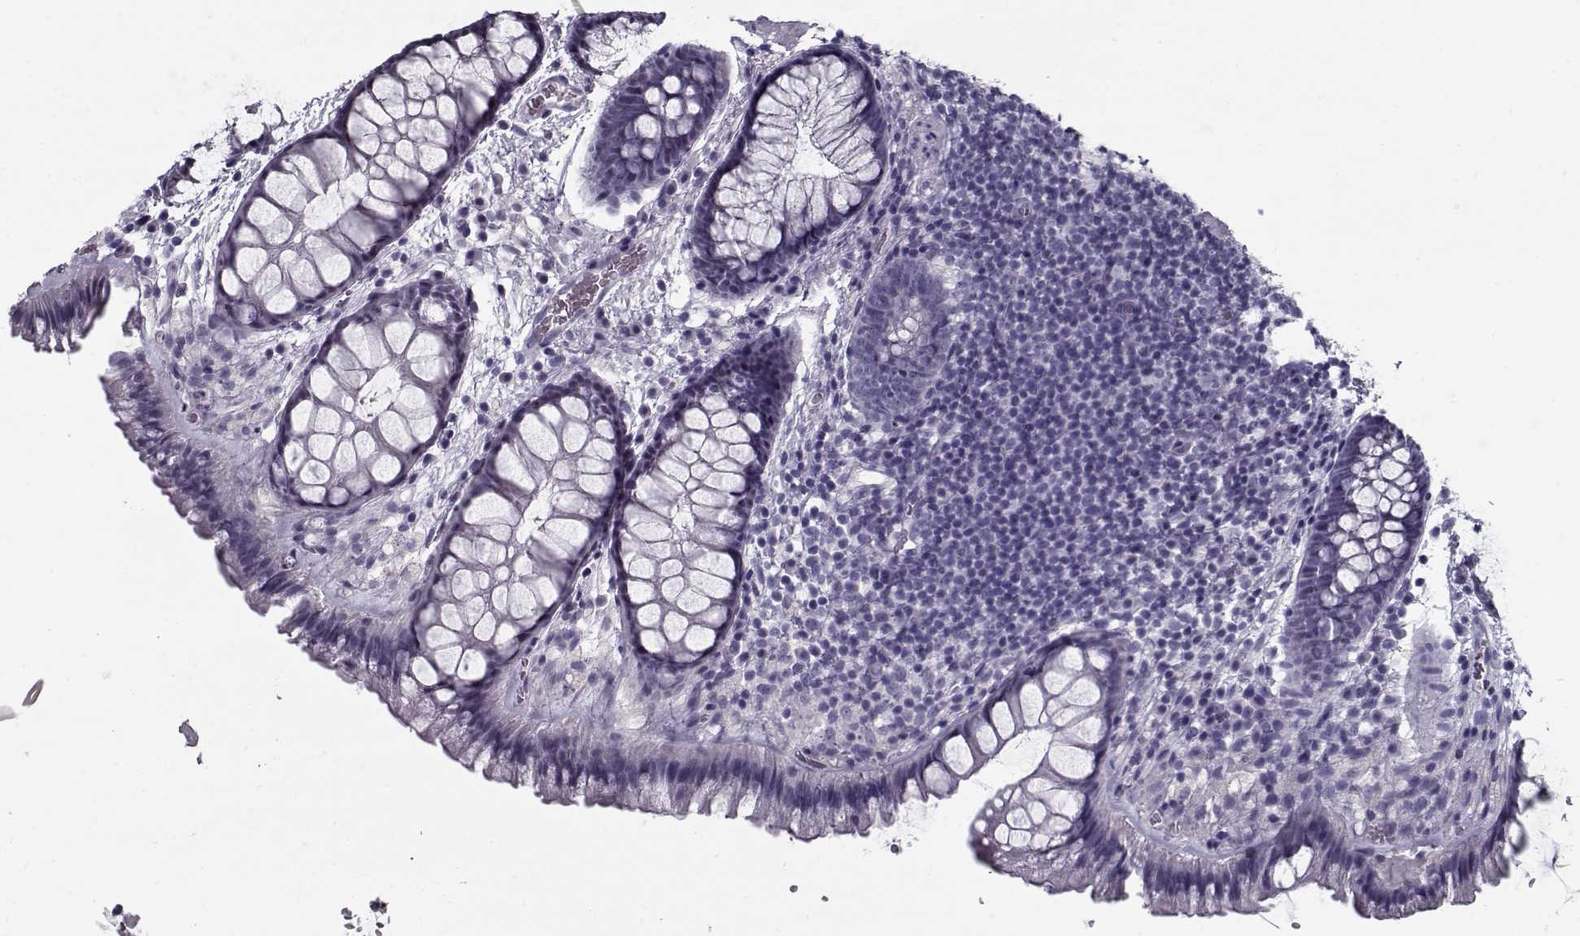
{"staining": {"intensity": "negative", "quantity": "none", "location": "none"}, "tissue": "rectum", "cell_type": "Glandular cells", "image_type": "normal", "snomed": [{"axis": "morphology", "description": "Normal tissue, NOS"}, {"axis": "topography", "description": "Rectum"}], "caption": "This is a photomicrograph of immunohistochemistry (IHC) staining of benign rectum, which shows no staining in glandular cells. Brightfield microscopy of IHC stained with DAB (3,3'-diaminobenzidine) (brown) and hematoxylin (blue), captured at high magnification.", "gene": "SPACA9", "patient": {"sex": "female", "age": 62}}